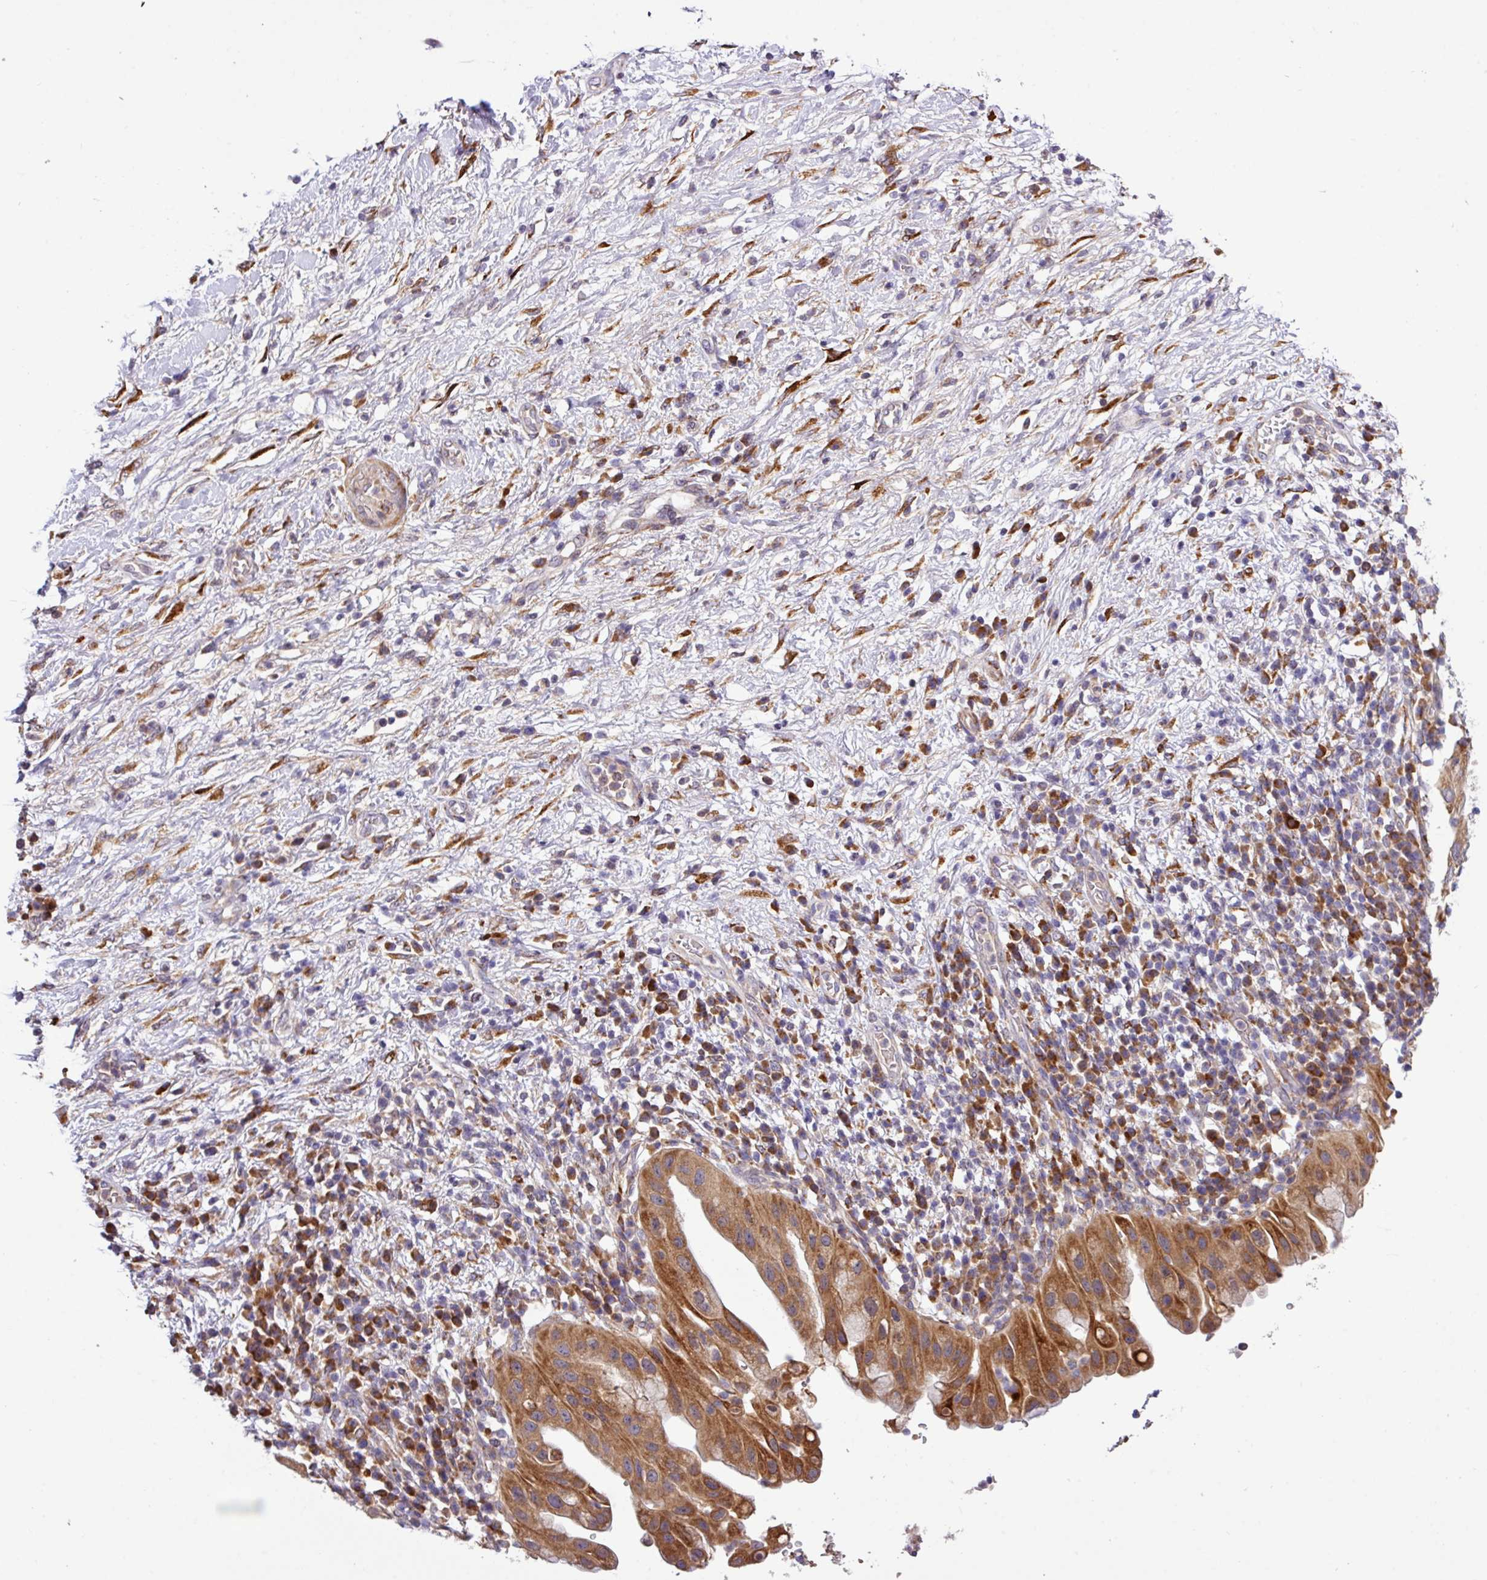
{"staining": {"intensity": "moderate", "quantity": ">75%", "location": "cytoplasmic/membranous"}, "tissue": "pancreatic cancer", "cell_type": "Tumor cells", "image_type": "cancer", "snomed": [{"axis": "morphology", "description": "Adenocarcinoma, NOS"}, {"axis": "topography", "description": "Pancreas"}], "caption": "A high-resolution image shows immunohistochemistry staining of adenocarcinoma (pancreatic), which exhibits moderate cytoplasmic/membranous staining in about >75% of tumor cells.", "gene": "TM2D2", "patient": {"sex": "male", "age": 68}}